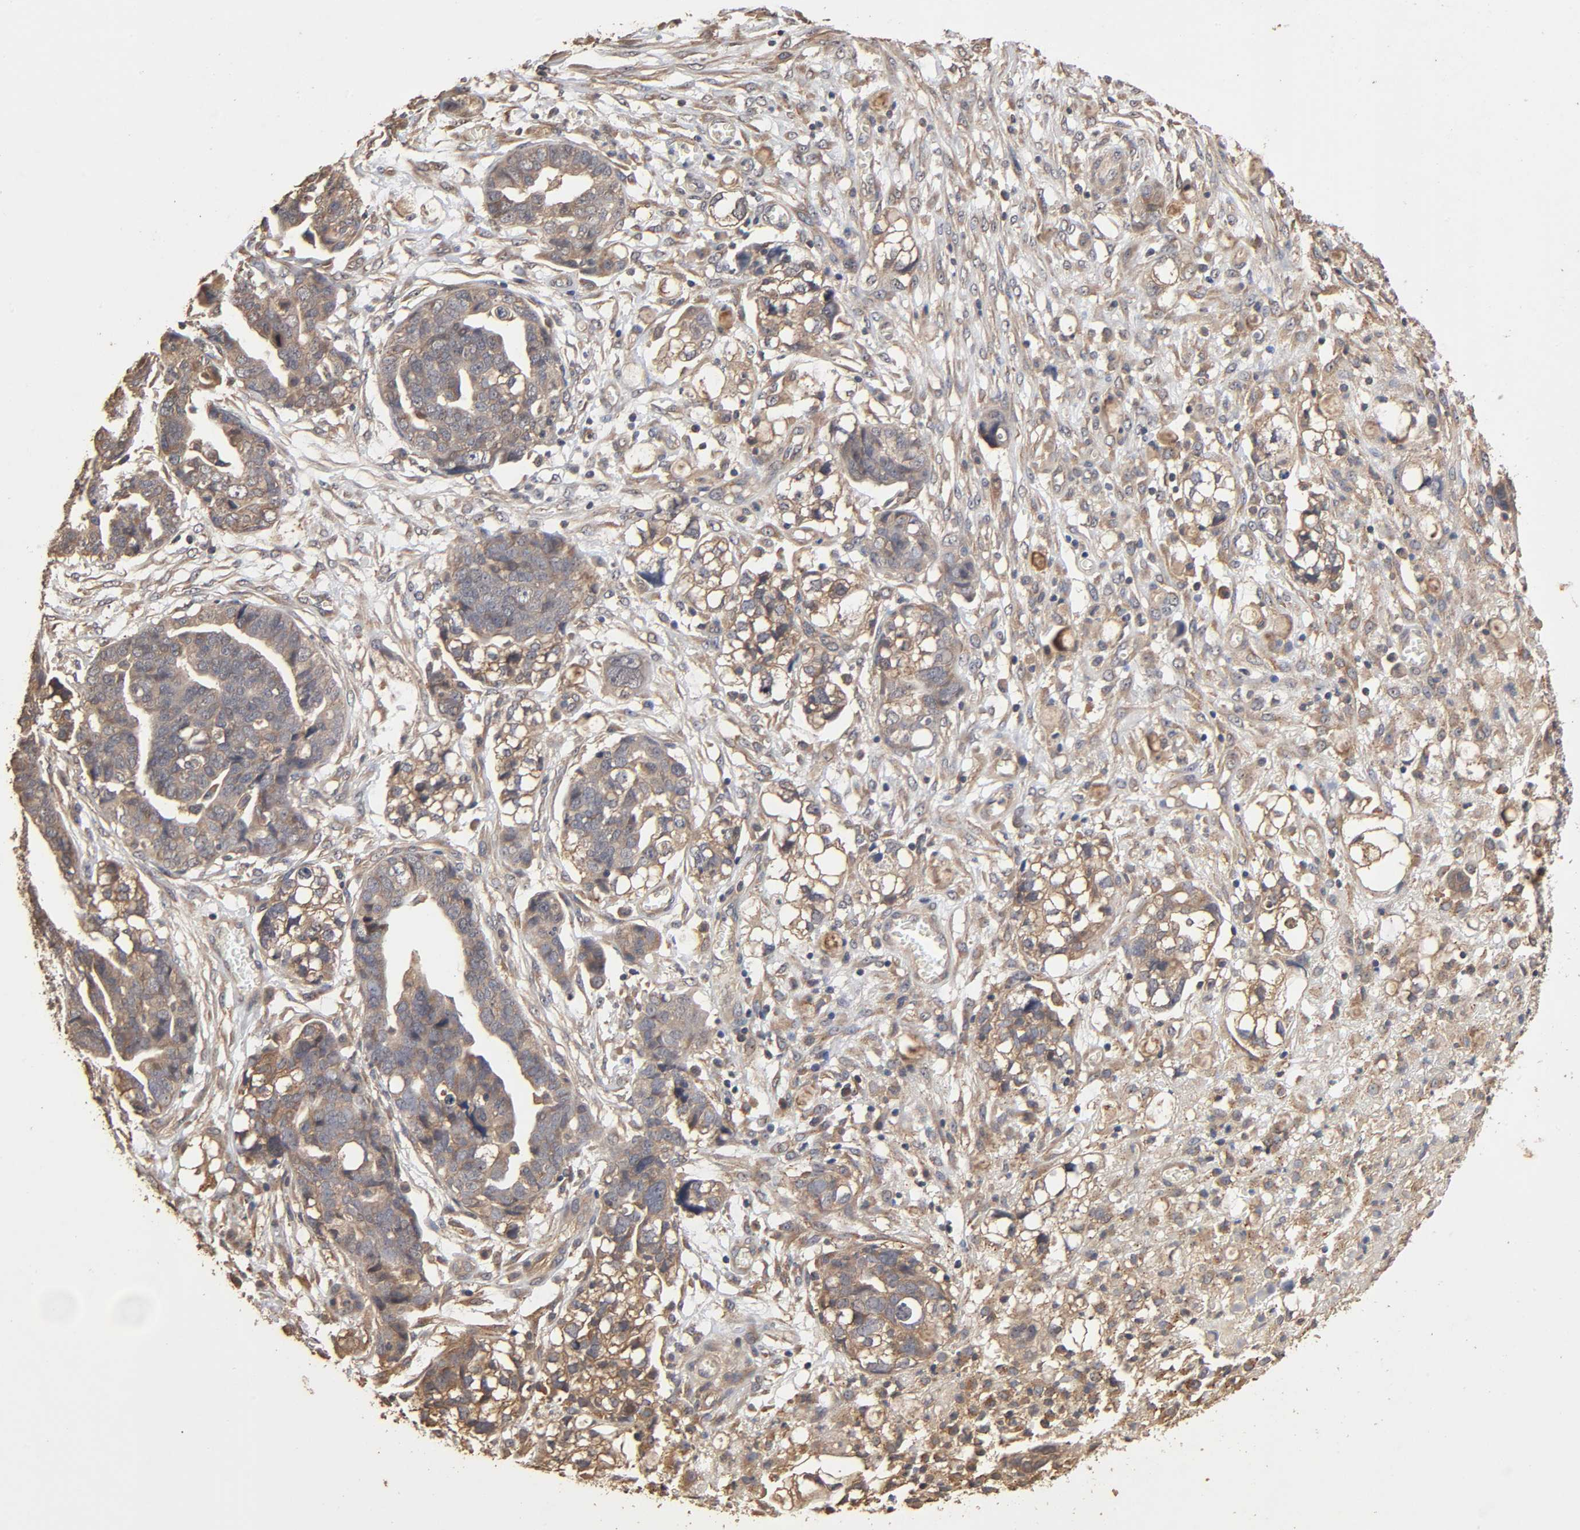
{"staining": {"intensity": "moderate", "quantity": ">75%", "location": "cytoplasmic/membranous"}, "tissue": "ovarian cancer", "cell_type": "Tumor cells", "image_type": "cancer", "snomed": [{"axis": "morphology", "description": "Normal tissue, NOS"}, {"axis": "morphology", "description": "Cystadenocarcinoma, serous, NOS"}, {"axis": "topography", "description": "Fallopian tube"}, {"axis": "topography", "description": "Ovary"}], "caption": "DAB immunohistochemical staining of serous cystadenocarcinoma (ovarian) exhibits moderate cytoplasmic/membranous protein expression in about >75% of tumor cells.", "gene": "ARHGEF7", "patient": {"sex": "female", "age": 56}}